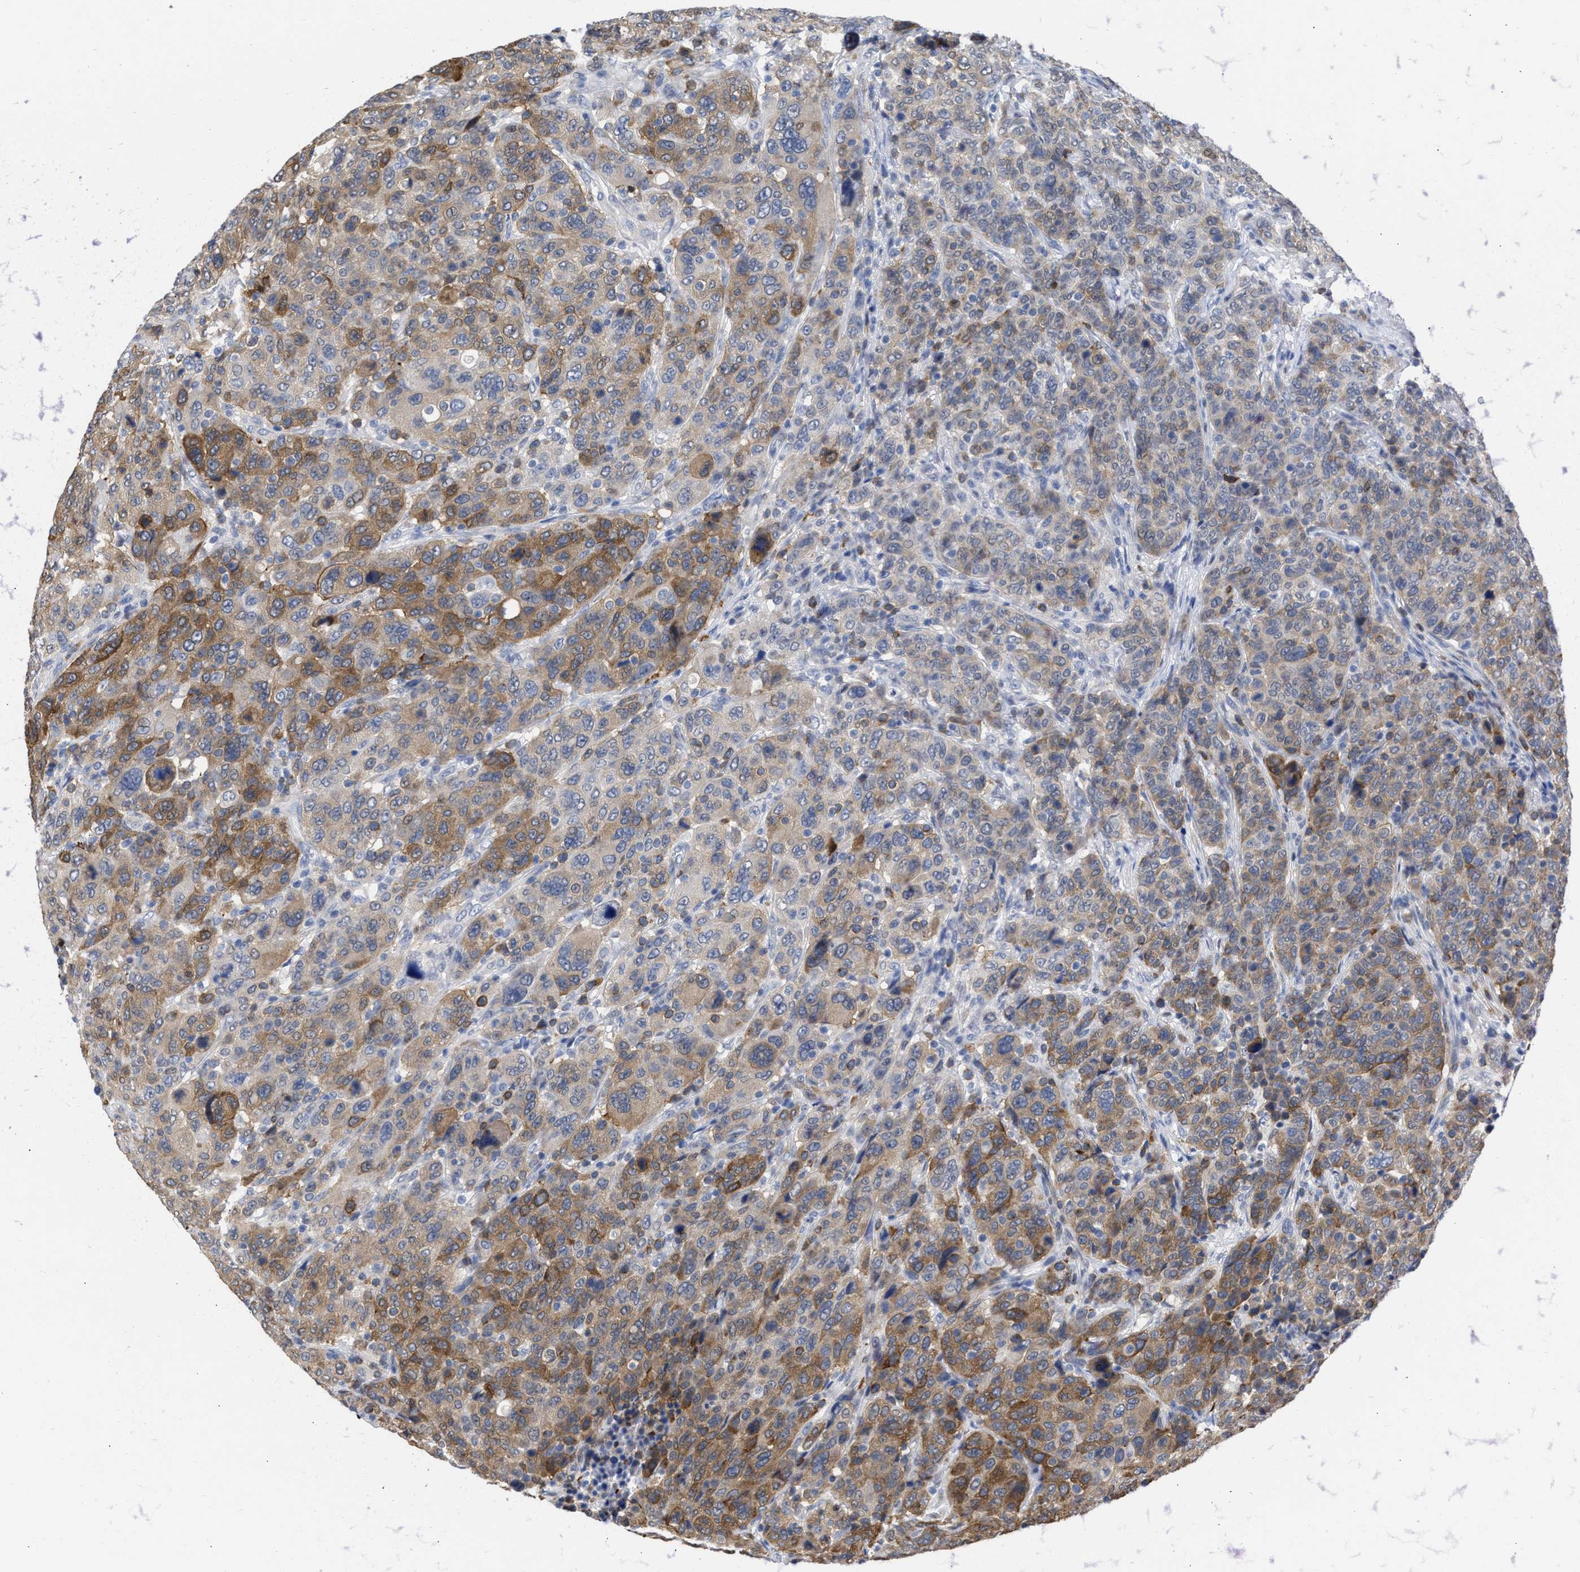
{"staining": {"intensity": "moderate", "quantity": ">75%", "location": "cytoplasmic/membranous"}, "tissue": "breast cancer", "cell_type": "Tumor cells", "image_type": "cancer", "snomed": [{"axis": "morphology", "description": "Duct carcinoma"}, {"axis": "topography", "description": "Breast"}], "caption": "A brown stain highlights moderate cytoplasmic/membranous staining of a protein in breast cancer tumor cells.", "gene": "THRA", "patient": {"sex": "female", "age": 37}}